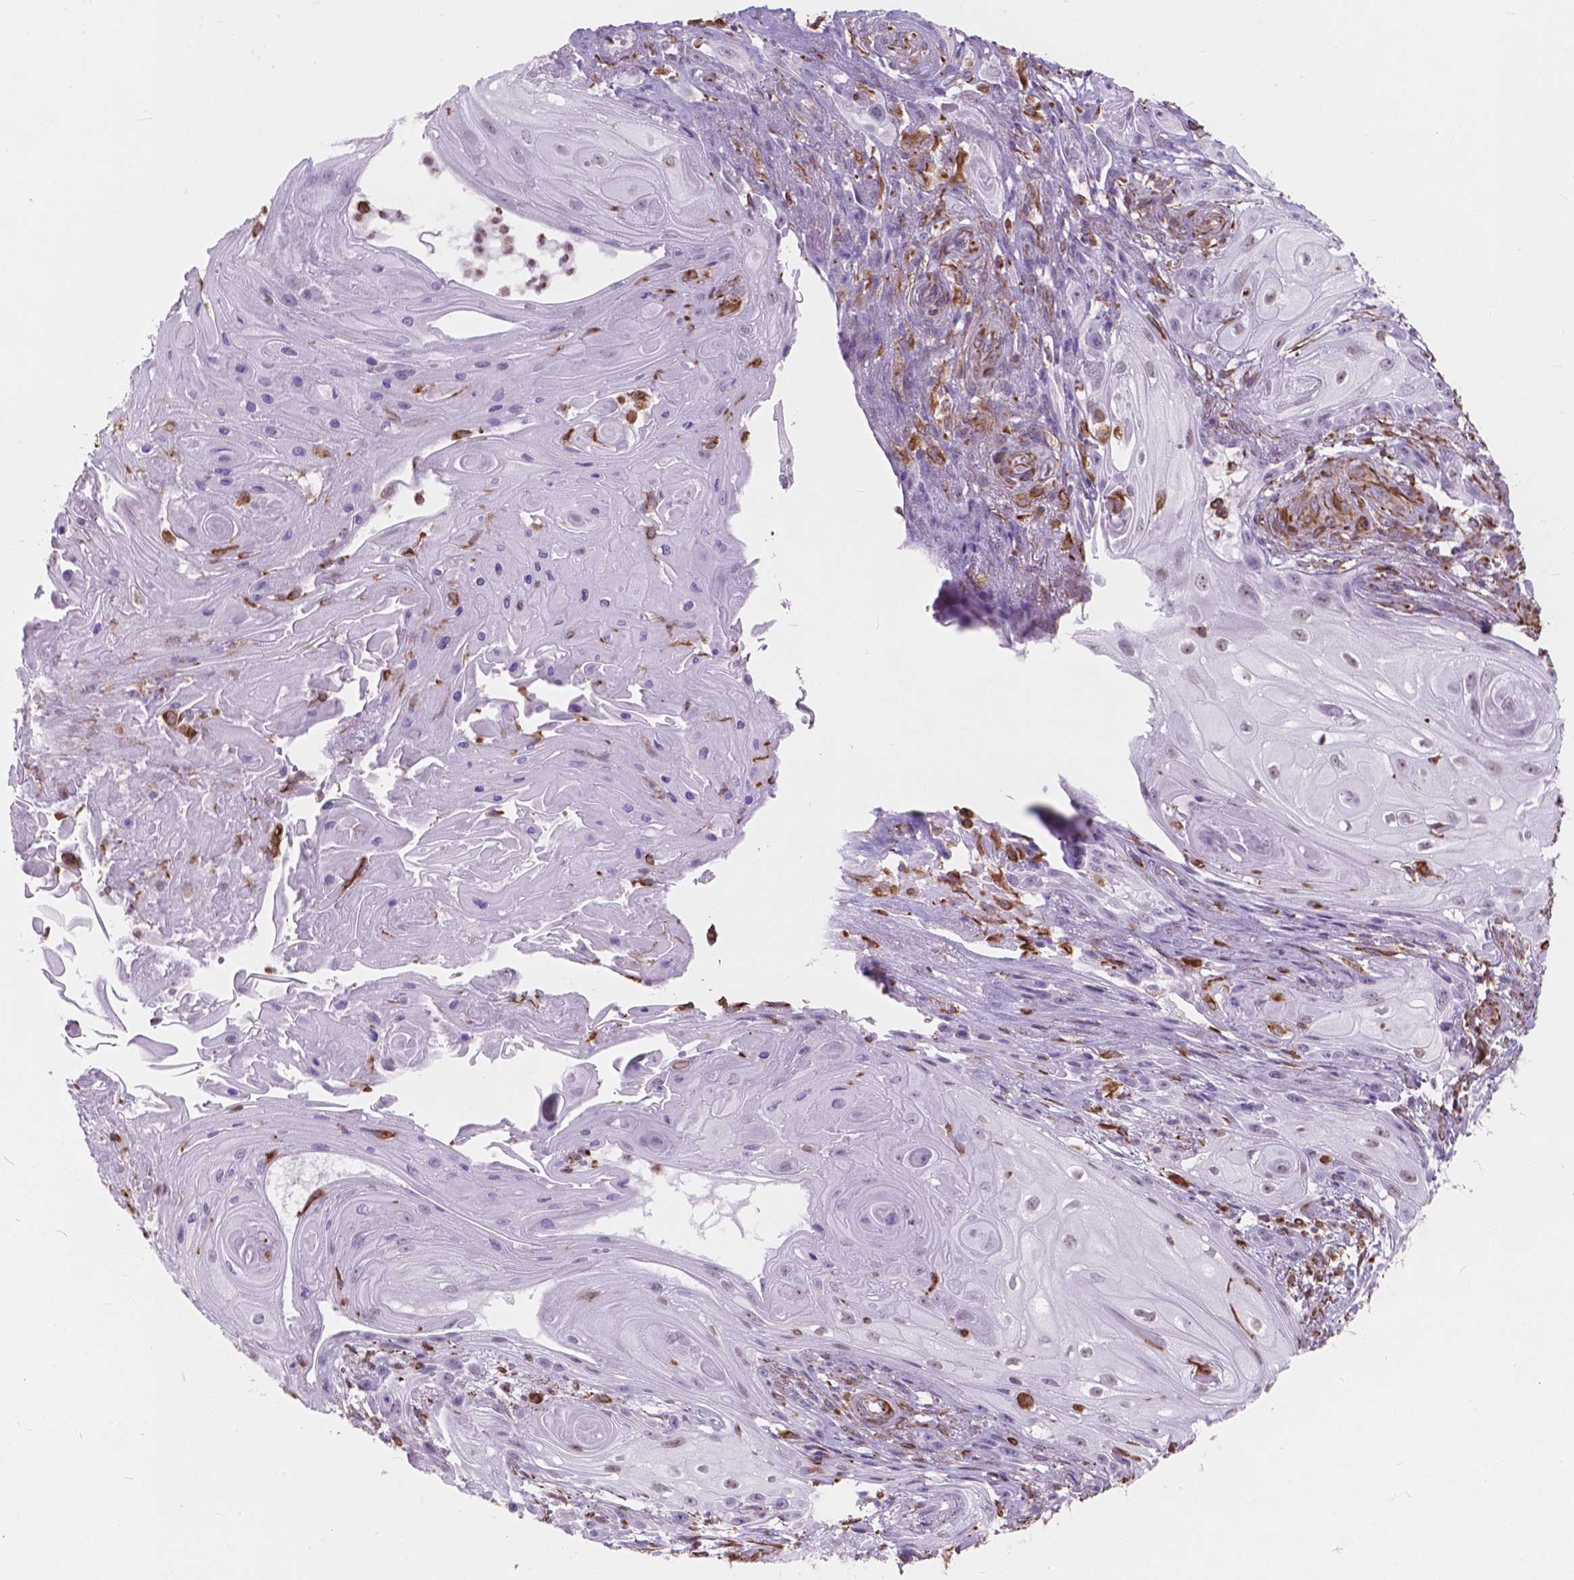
{"staining": {"intensity": "negative", "quantity": "none", "location": "none"}, "tissue": "skin cancer", "cell_type": "Tumor cells", "image_type": "cancer", "snomed": [{"axis": "morphology", "description": "Squamous cell carcinoma, NOS"}, {"axis": "topography", "description": "Skin"}], "caption": "Skin squamous cell carcinoma stained for a protein using immunohistochemistry displays no positivity tumor cells.", "gene": "AMOT", "patient": {"sex": "male", "age": 62}}